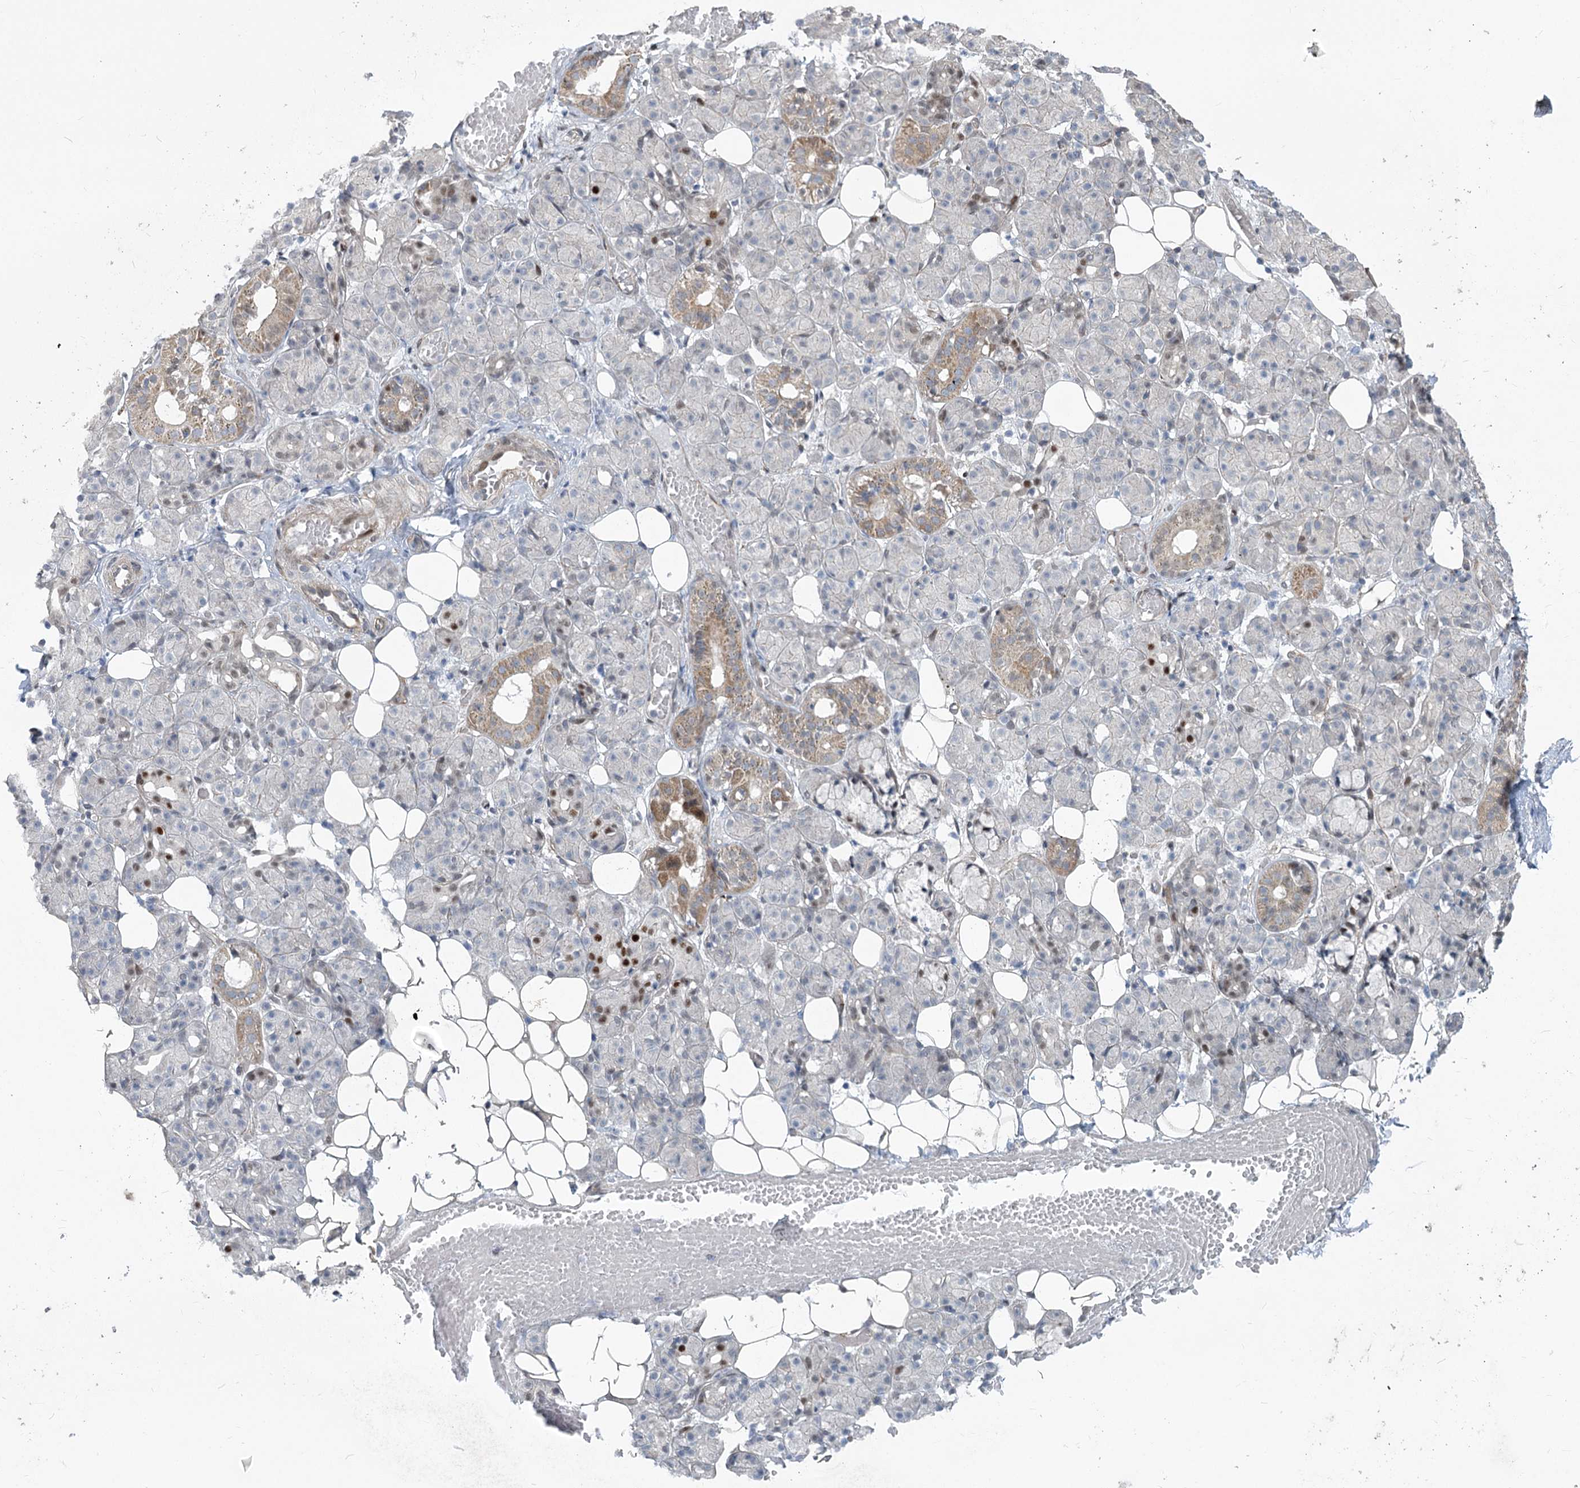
{"staining": {"intensity": "weak", "quantity": "<25%", "location": "cytoplasmic/membranous,nuclear"}, "tissue": "salivary gland", "cell_type": "Glandular cells", "image_type": "normal", "snomed": [{"axis": "morphology", "description": "Normal tissue, NOS"}, {"axis": "topography", "description": "Salivary gland"}], "caption": "IHC of normal salivary gland shows no positivity in glandular cells. (Stains: DAB (3,3'-diaminobenzidine) immunohistochemistry with hematoxylin counter stain, Microscopy: brightfield microscopy at high magnification).", "gene": "ABITRAM", "patient": {"sex": "male", "age": 63}}